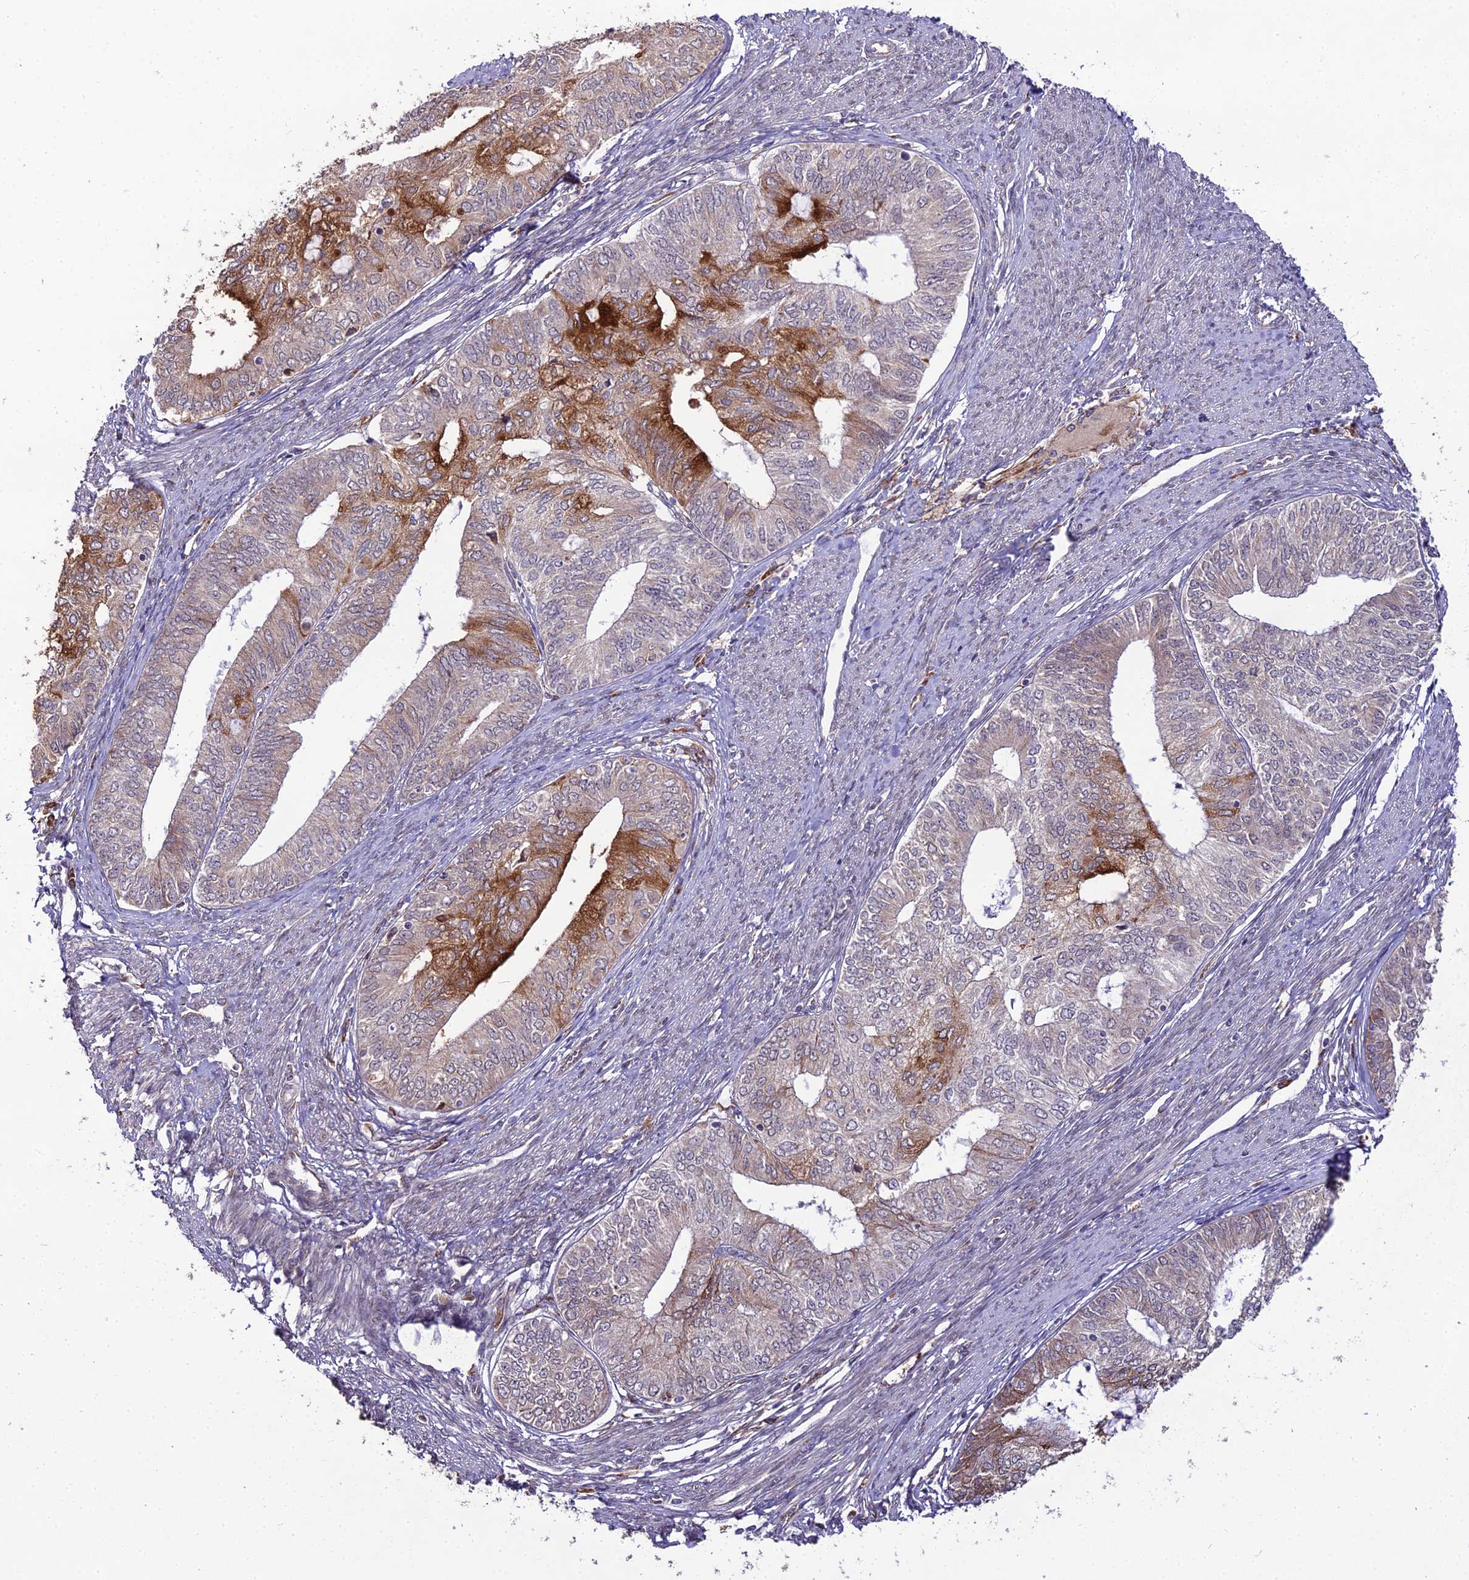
{"staining": {"intensity": "moderate", "quantity": "25%-75%", "location": "cytoplasmic/membranous"}, "tissue": "endometrial cancer", "cell_type": "Tumor cells", "image_type": "cancer", "snomed": [{"axis": "morphology", "description": "Adenocarcinoma, NOS"}, {"axis": "topography", "description": "Endometrium"}], "caption": "Endometrial cancer (adenocarcinoma) stained for a protein (brown) demonstrates moderate cytoplasmic/membranous positive staining in approximately 25%-75% of tumor cells.", "gene": "TROAP", "patient": {"sex": "female", "age": 68}}